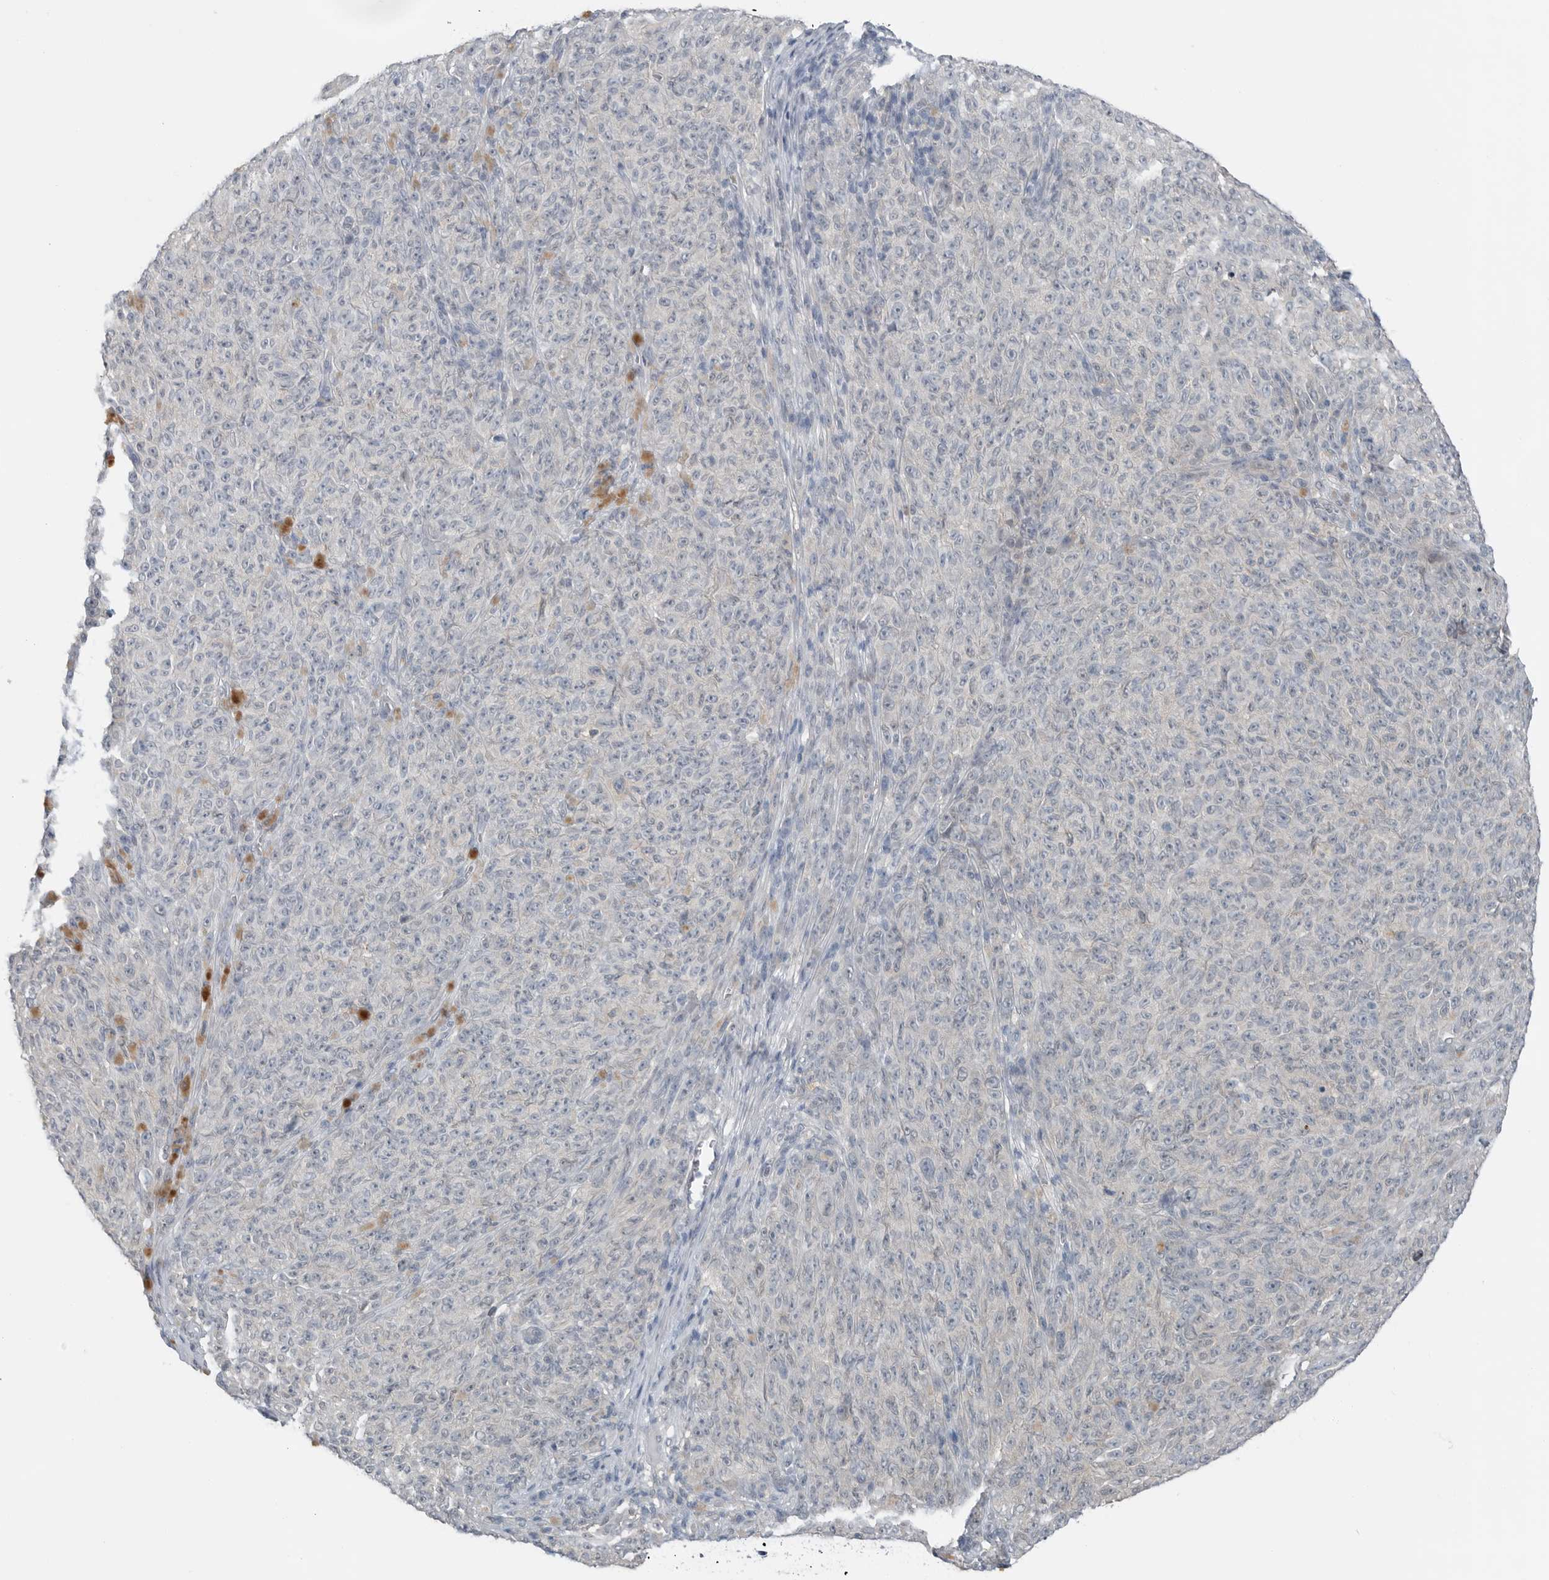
{"staining": {"intensity": "negative", "quantity": "none", "location": "none"}, "tissue": "melanoma", "cell_type": "Tumor cells", "image_type": "cancer", "snomed": [{"axis": "morphology", "description": "Malignant melanoma, NOS"}, {"axis": "topography", "description": "Skin"}], "caption": "A high-resolution histopathology image shows IHC staining of melanoma, which reveals no significant staining in tumor cells.", "gene": "MFAP3L", "patient": {"sex": "female", "age": 82}}